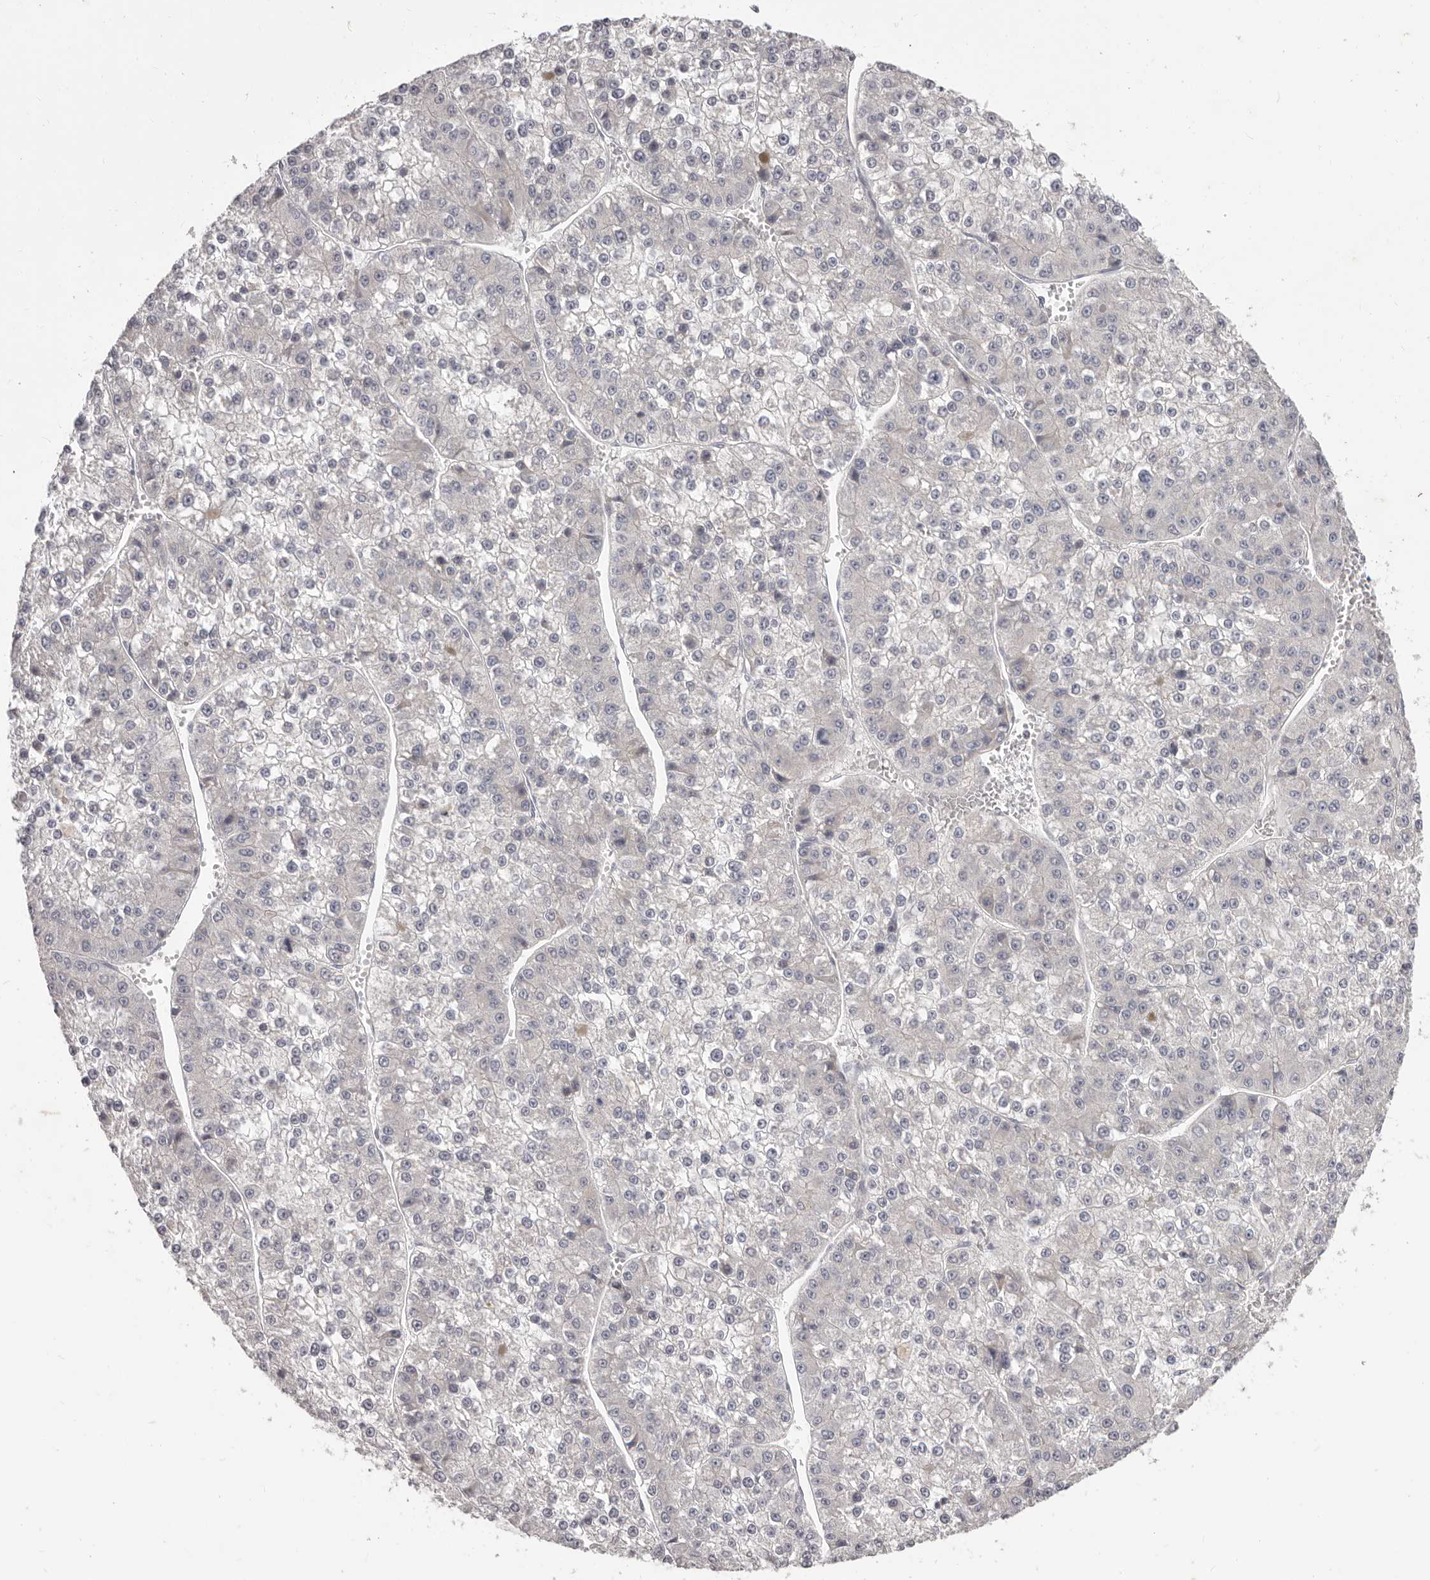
{"staining": {"intensity": "negative", "quantity": "none", "location": "none"}, "tissue": "liver cancer", "cell_type": "Tumor cells", "image_type": "cancer", "snomed": [{"axis": "morphology", "description": "Carcinoma, Hepatocellular, NOS"}, {"axis": "topography", "description": "Liver"}], "caption": "The IHC image has no significant expression in tumor cells of liver cancer (hepatocellular carcinoma) tissue. The staining is performed using DAB (3,3'-diaminobenzidine) brown chromogen with nuclei counter-stained in using hematoxylin.", "gene": "PRMT2", "patient": {"sex": "female", "age": 73}}